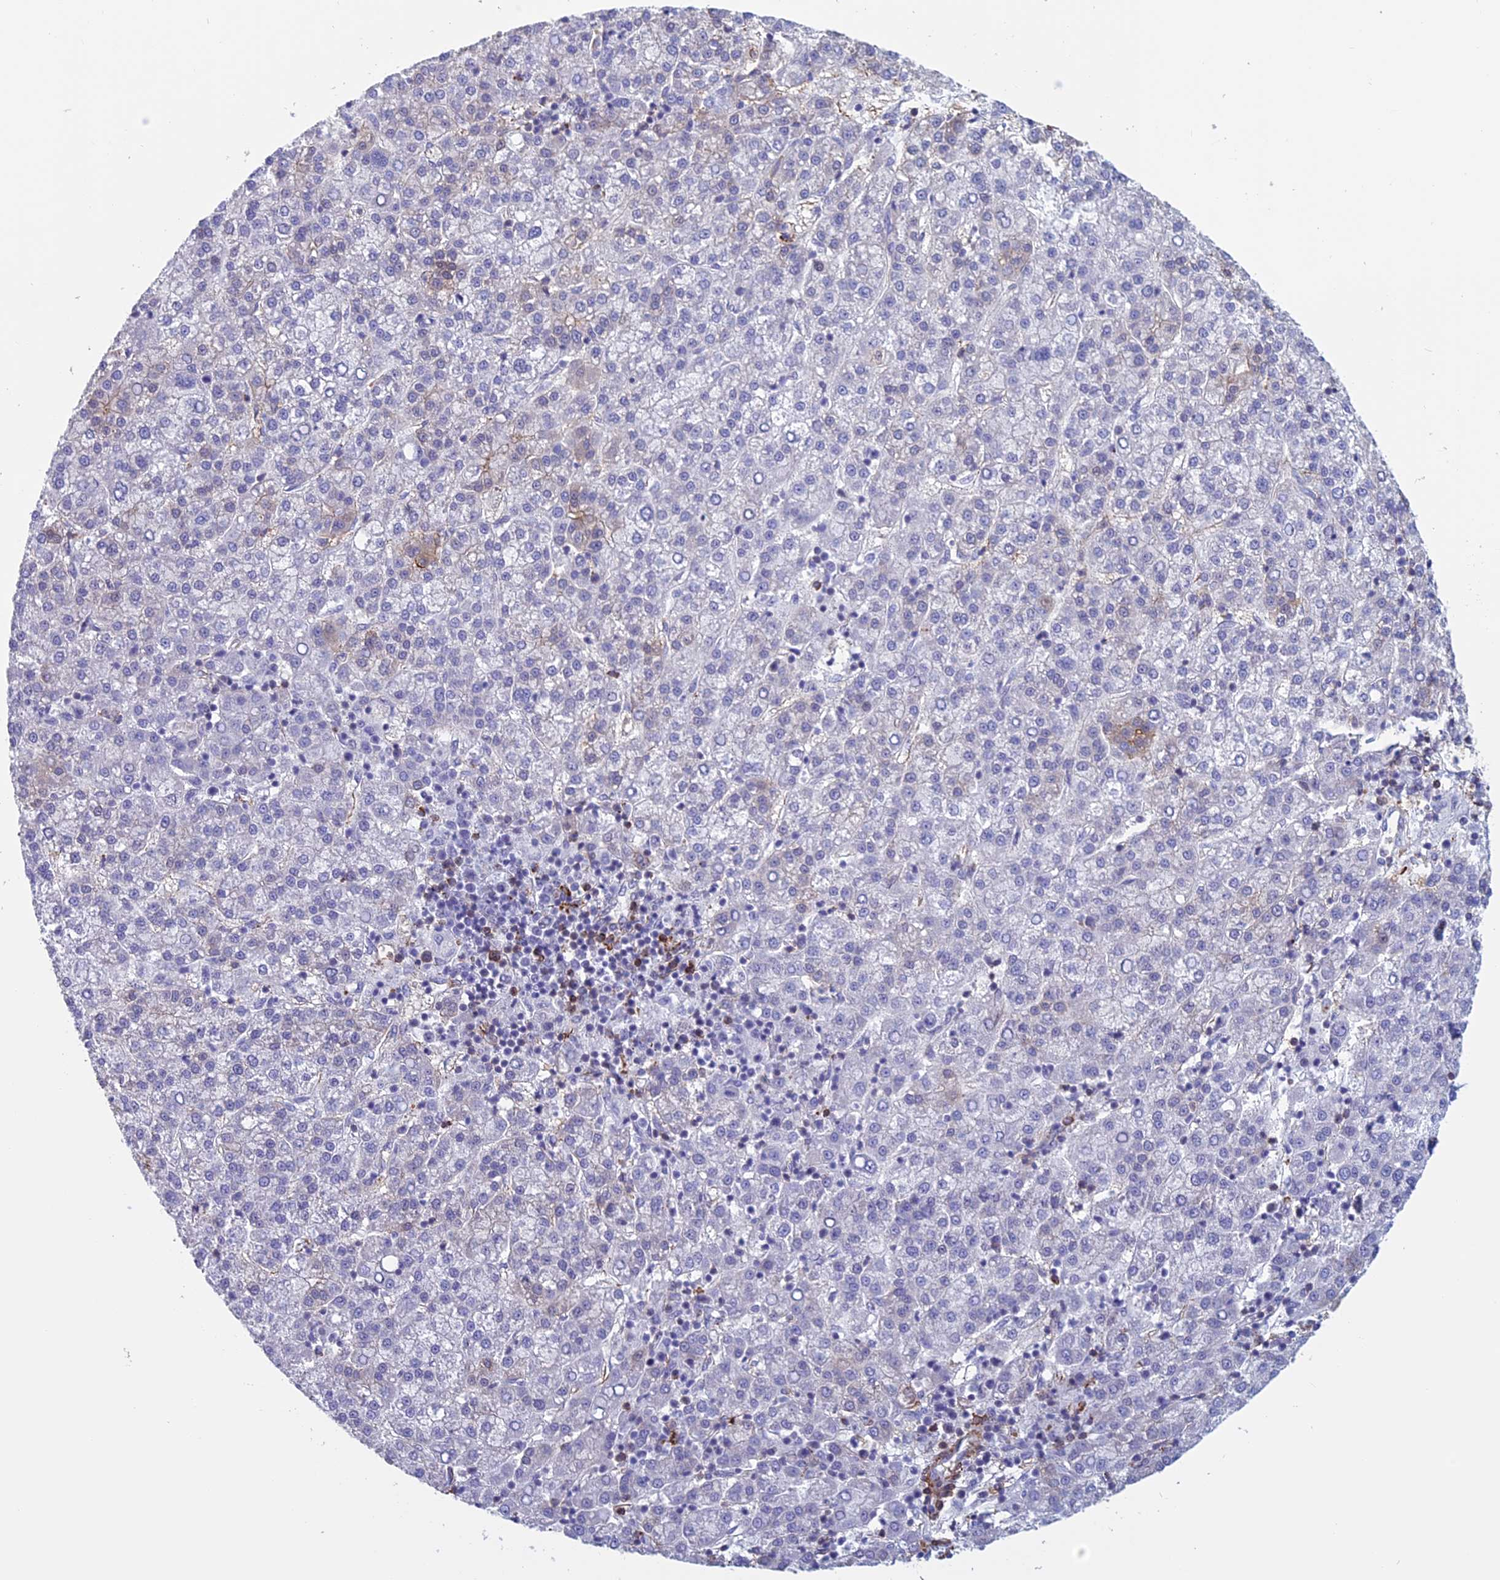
{"staining": {"intensity": "negative", "quantity": "none", "location": "none"}, "tissue": "liver cancer", "cell_type": "Tumor cells", "image_type": "cancer", "snomed": [{"axis": "morphology", "description": "Carcinoma, Hepatocellular, NOS"}, {"axis": "topography", "description": "Liver"}], "caption": "The immunohistochemistry image has no significant positivity in tumor cells of liver hepatocellular carcinoma tissue. (DAB (3,3'-diaminobenzidine) immunohistochemistry (IHC) with hematoxylin counter stain).", "gene": "ANGPTL2", "patient": {"sex": "female", "age": 58}}